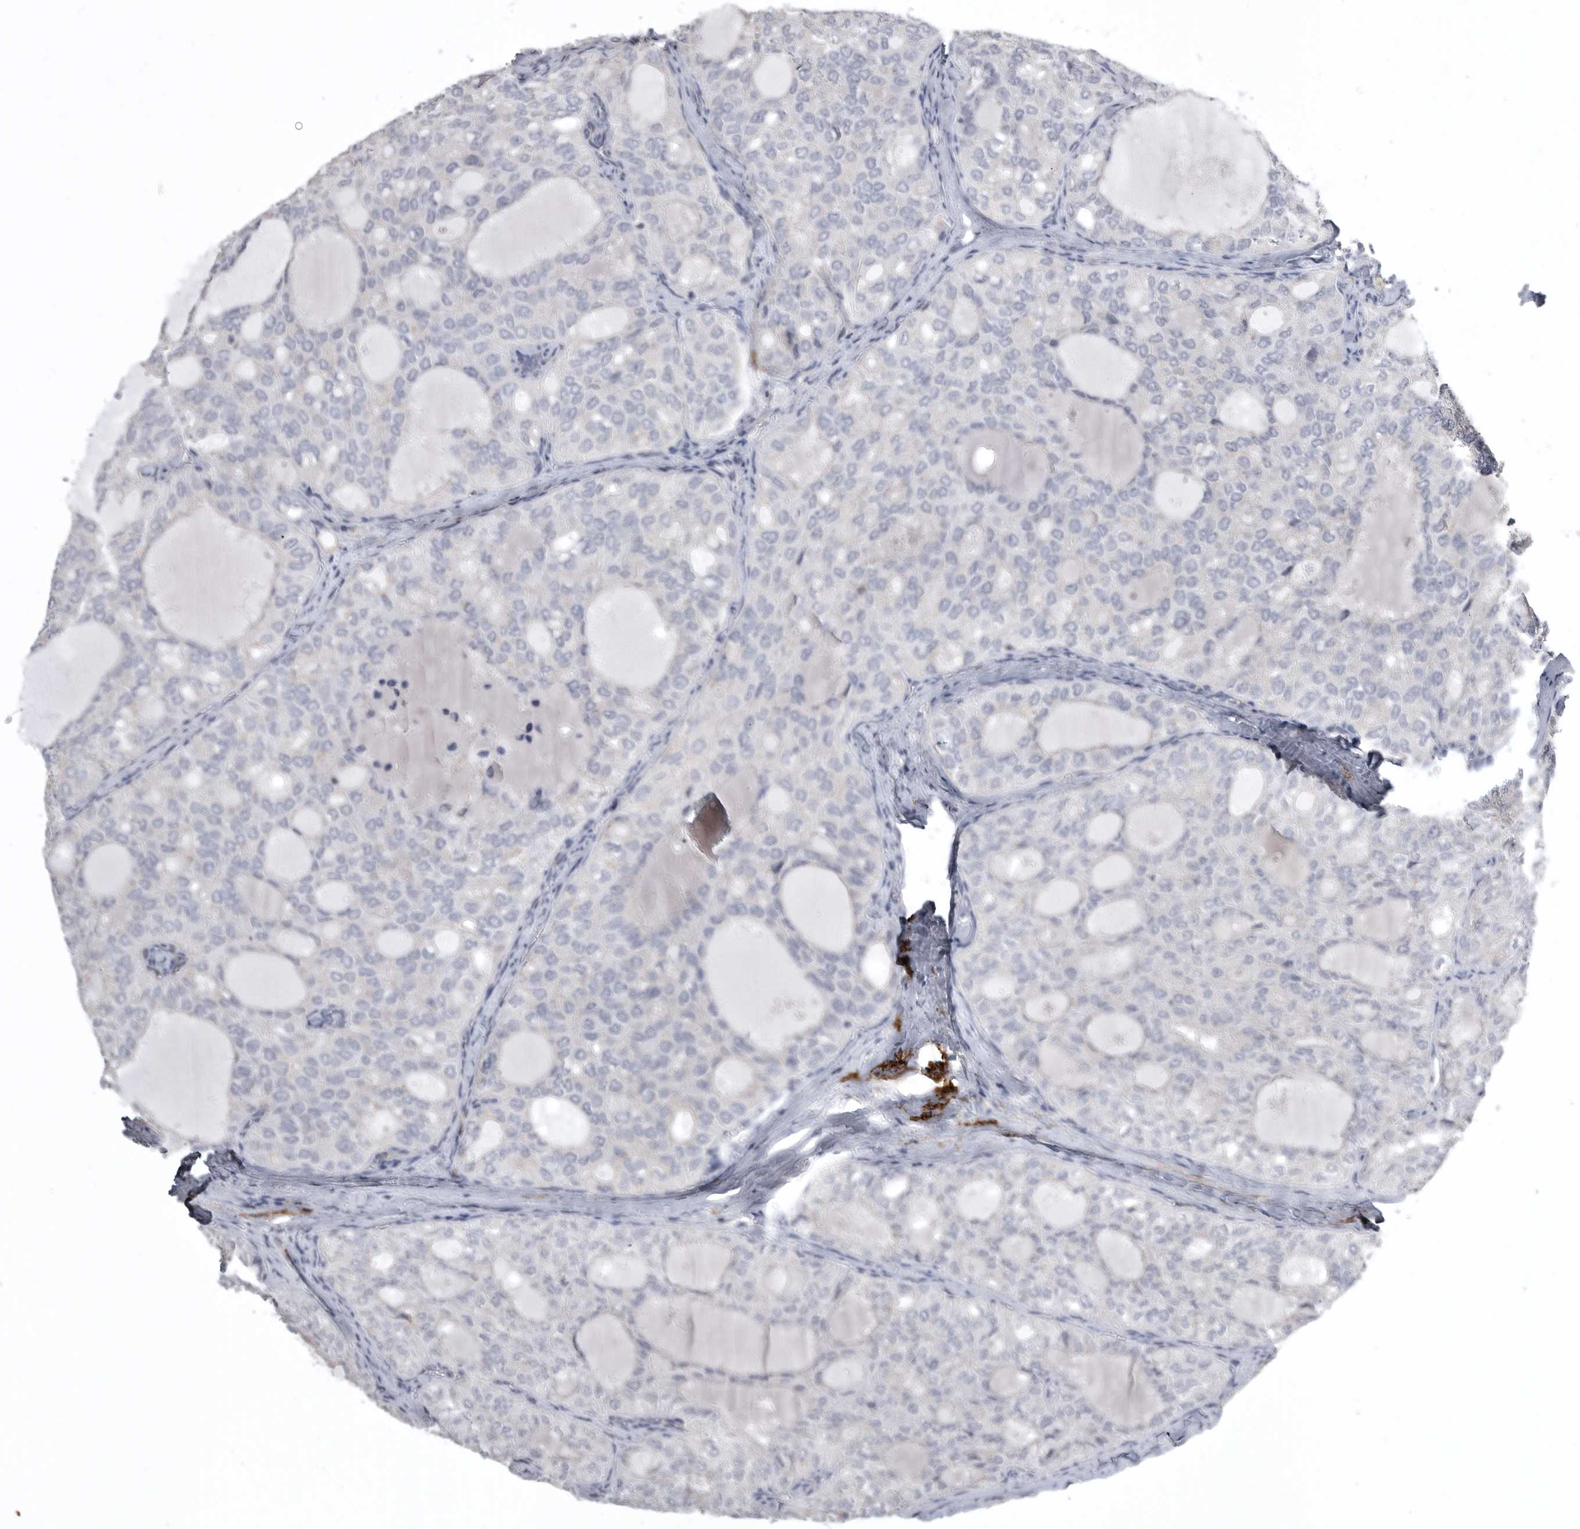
{"staining": {"intensity": "negative", "quantity": "none", "location": "none"}, "tissue": "thyroid cancer", "cell_type": "Tumor cells", "image_type": "cancer", "snomed": [{"axis": "morphology", "description": "Follicular adenoma carcinoma, NOS"}, {"axis": "topography", "description": "Thyroid gland"}], "caption": "Image shows no protein staining in tumor cells of follicular adenoma carcinoma (thyroid) tissue. (DAB IHC visualized using brightfield microscopy, high magnification).", "gene": "AOC3", "patient": {"sex": "male", "age": 75}}